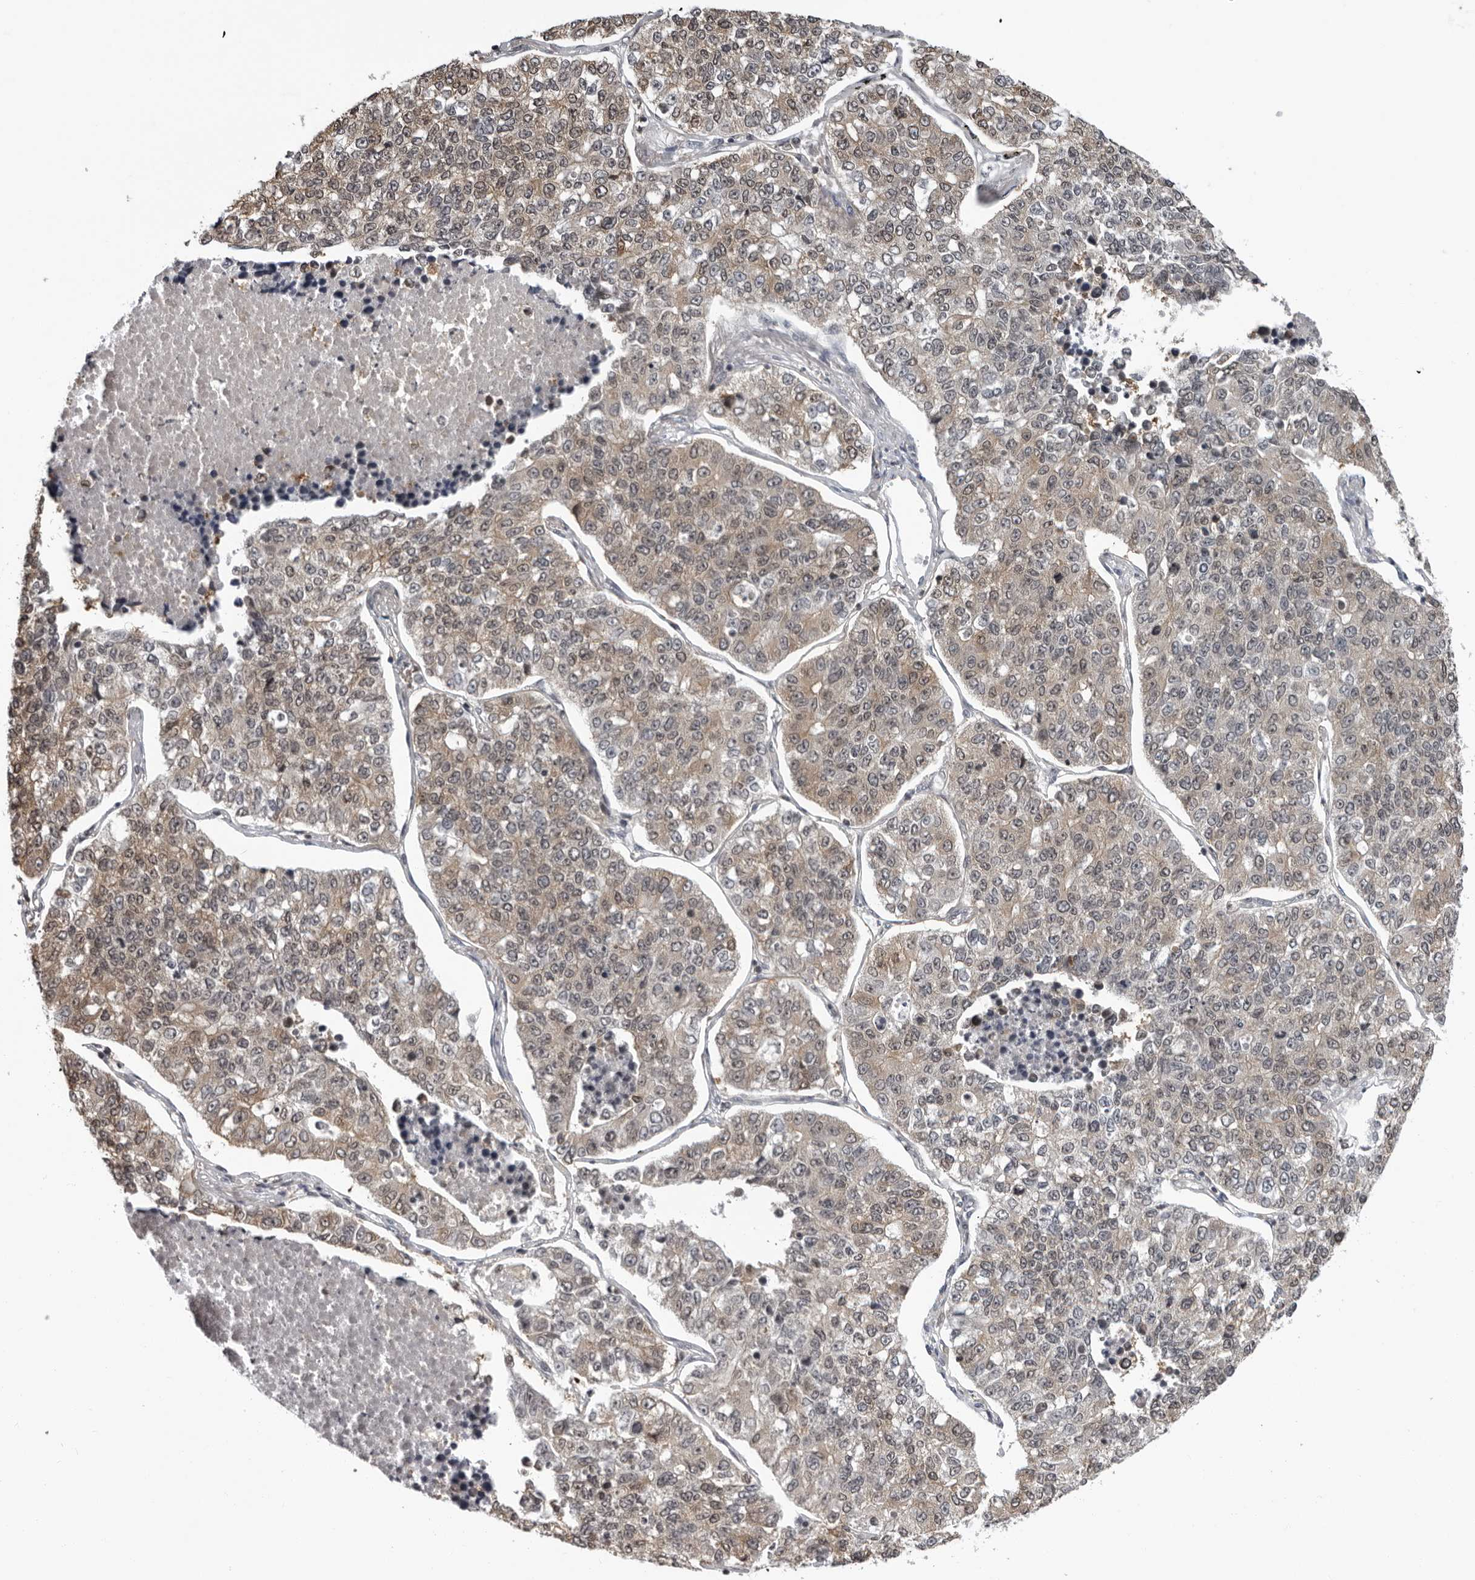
{"staining": {"intensity": "weak", "quantity": ">75%", "location": "cytoplasmic/membranous"}, "tissue": "lung cancer", "cell_type": "Tumor cells", "image_type": "cancer", "snomed": [{"axis": "morphology", "description": "Adenocarcinoma, NOS"}, {"axis": "topography", "description": "Lung"}], "caption": "Immunohistochemical staining of human adenocarcinoma (lung) displays low levels of weak cytoplasmic/membranous protein staining in approximately >75% of tumor cells.", "gene": "HSPH1", "patient": {"sex": "male", "age": 49}}